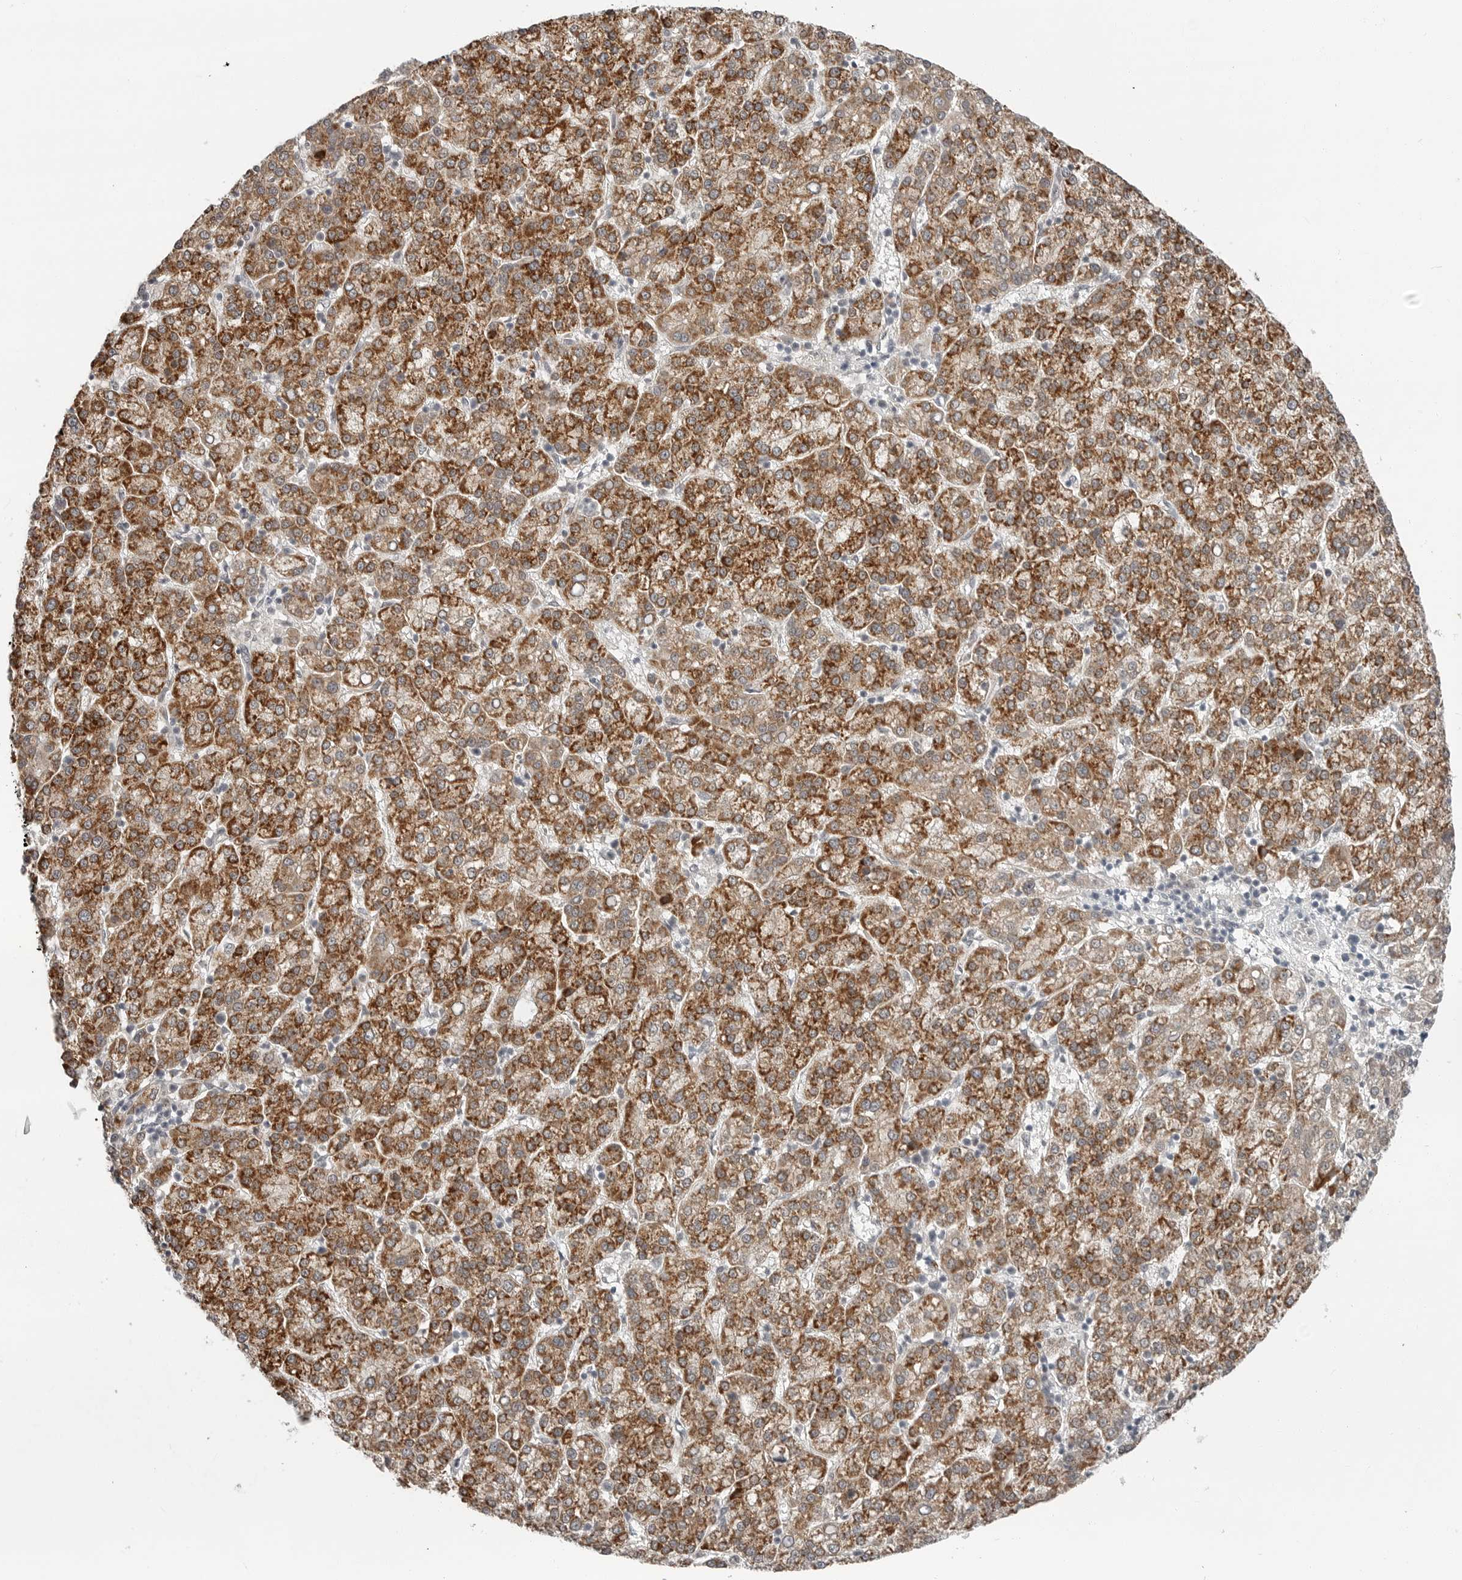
{"staining": {"intensity": "strong", "quantity": ">75%", "location": "cytoplasmic/membranous"}, "tissue": "liver cancer", "cell_type": "Tumor cells", "image_type": "cancer", "snomed": [{"axis": "morphology", "description": "Carcinoma, Hepatocellular, NOS"}, {"axis": "topography", "description": "Liver"}], "caption": "Tumor cells reveal strong cytoplasmic/membranous staining in approximately >75% of cells in hepatocellular carcinoma (liver).", "gene": "FCRLB", "patient": {"sex": "female", "age": 58}}